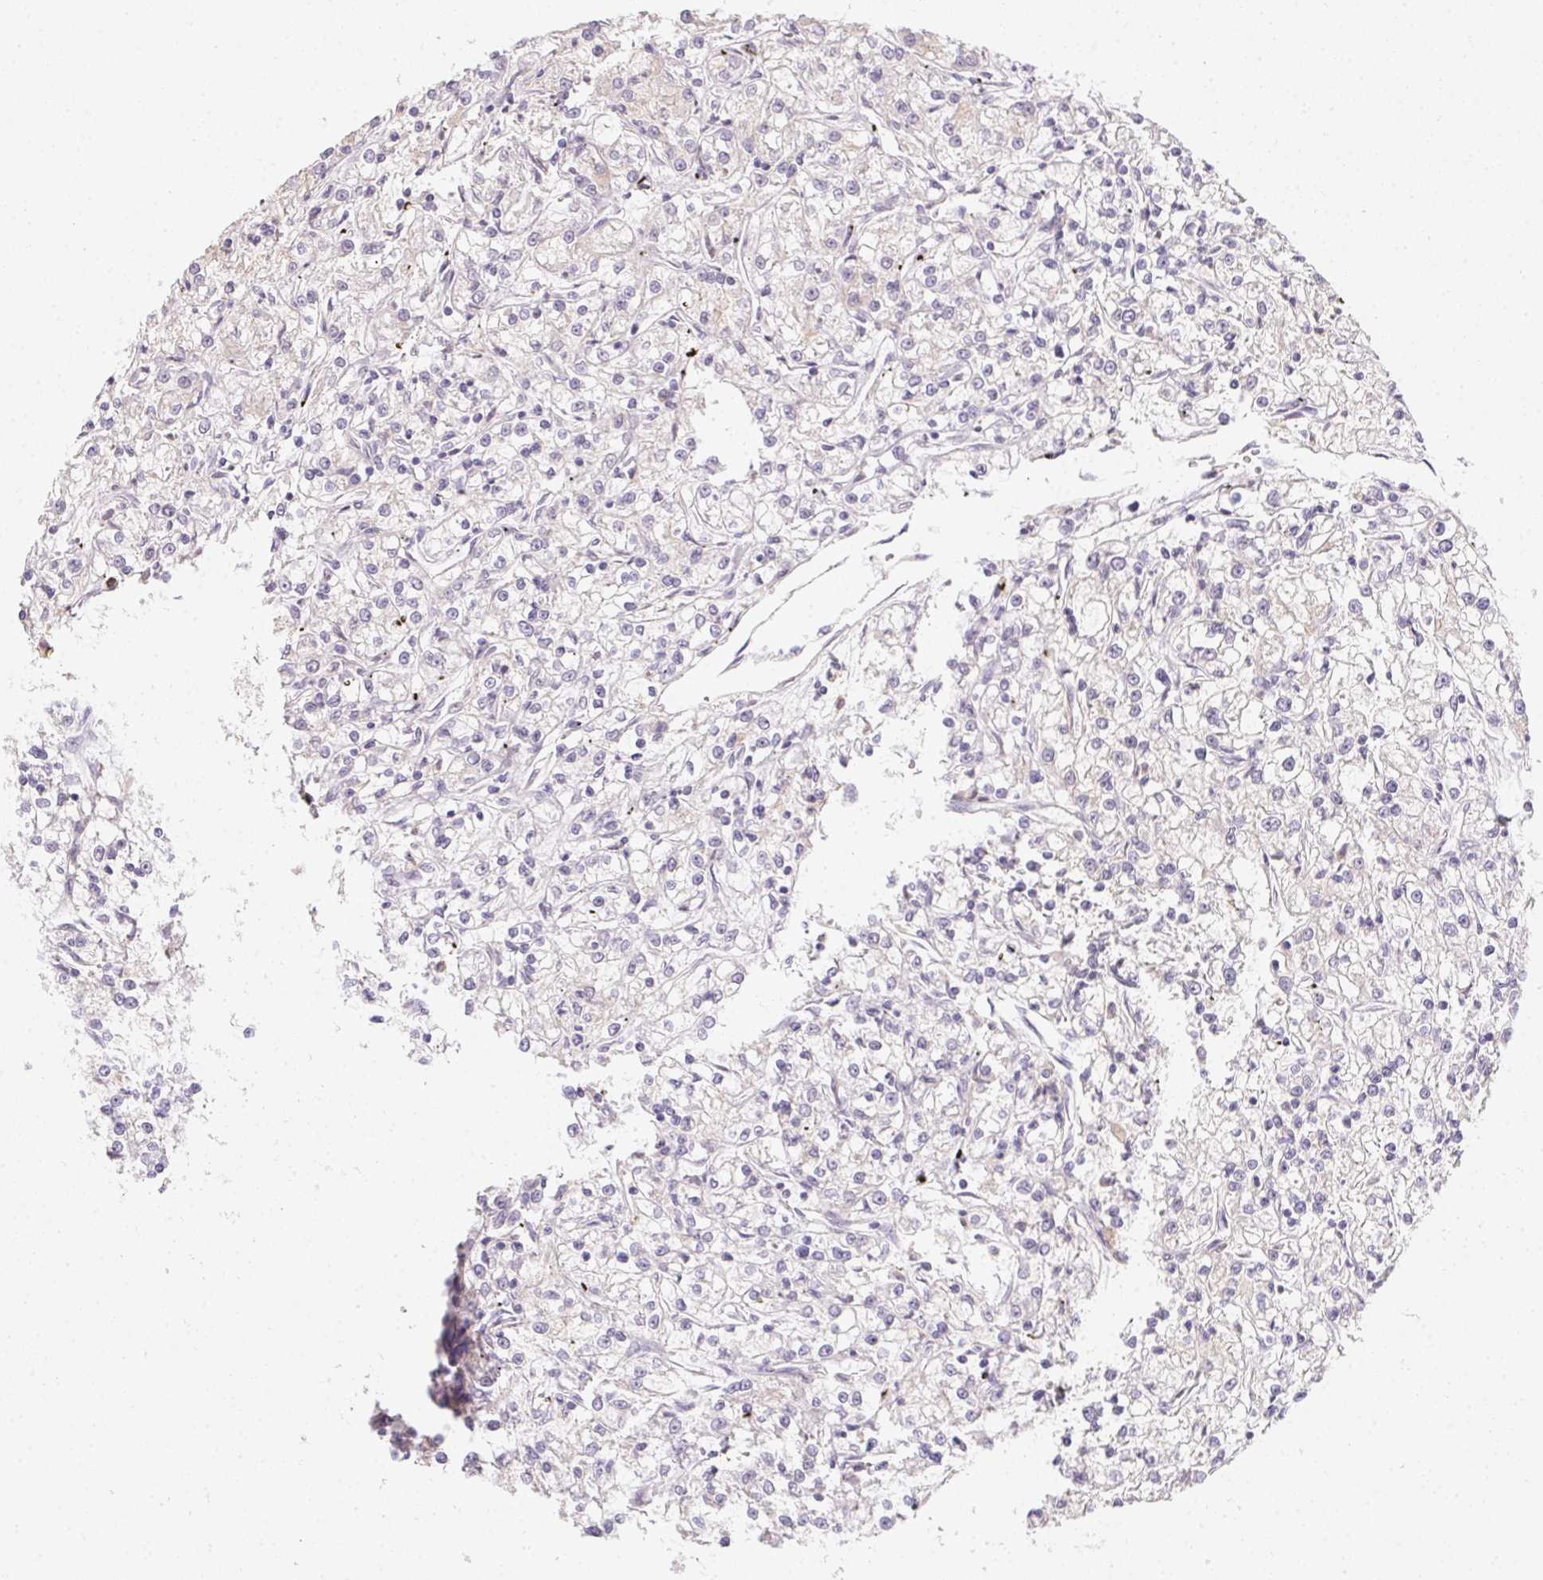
{"staining": {"intensity": "negative", "quantity": "none", "location": "none"}, "tissue": "renal cancer", "cell_type": "Tumor cells", "image_type": "cancer", "snomed": [{"axis": "morphology", "description": "Adenocarcinoma, NOS"}, {"axis": "topography", "description": "Kidney"}], "caption": "This photomicrograph is of adenocarcinoma (renal) stained with immunohistochemistry (IHC) to label a protein in brown with the nuclei are counter-stained blue. There is no expression in tumor cells.", "gene": "SLC6A18", "patient": {"sex": "female", "age": 59}}